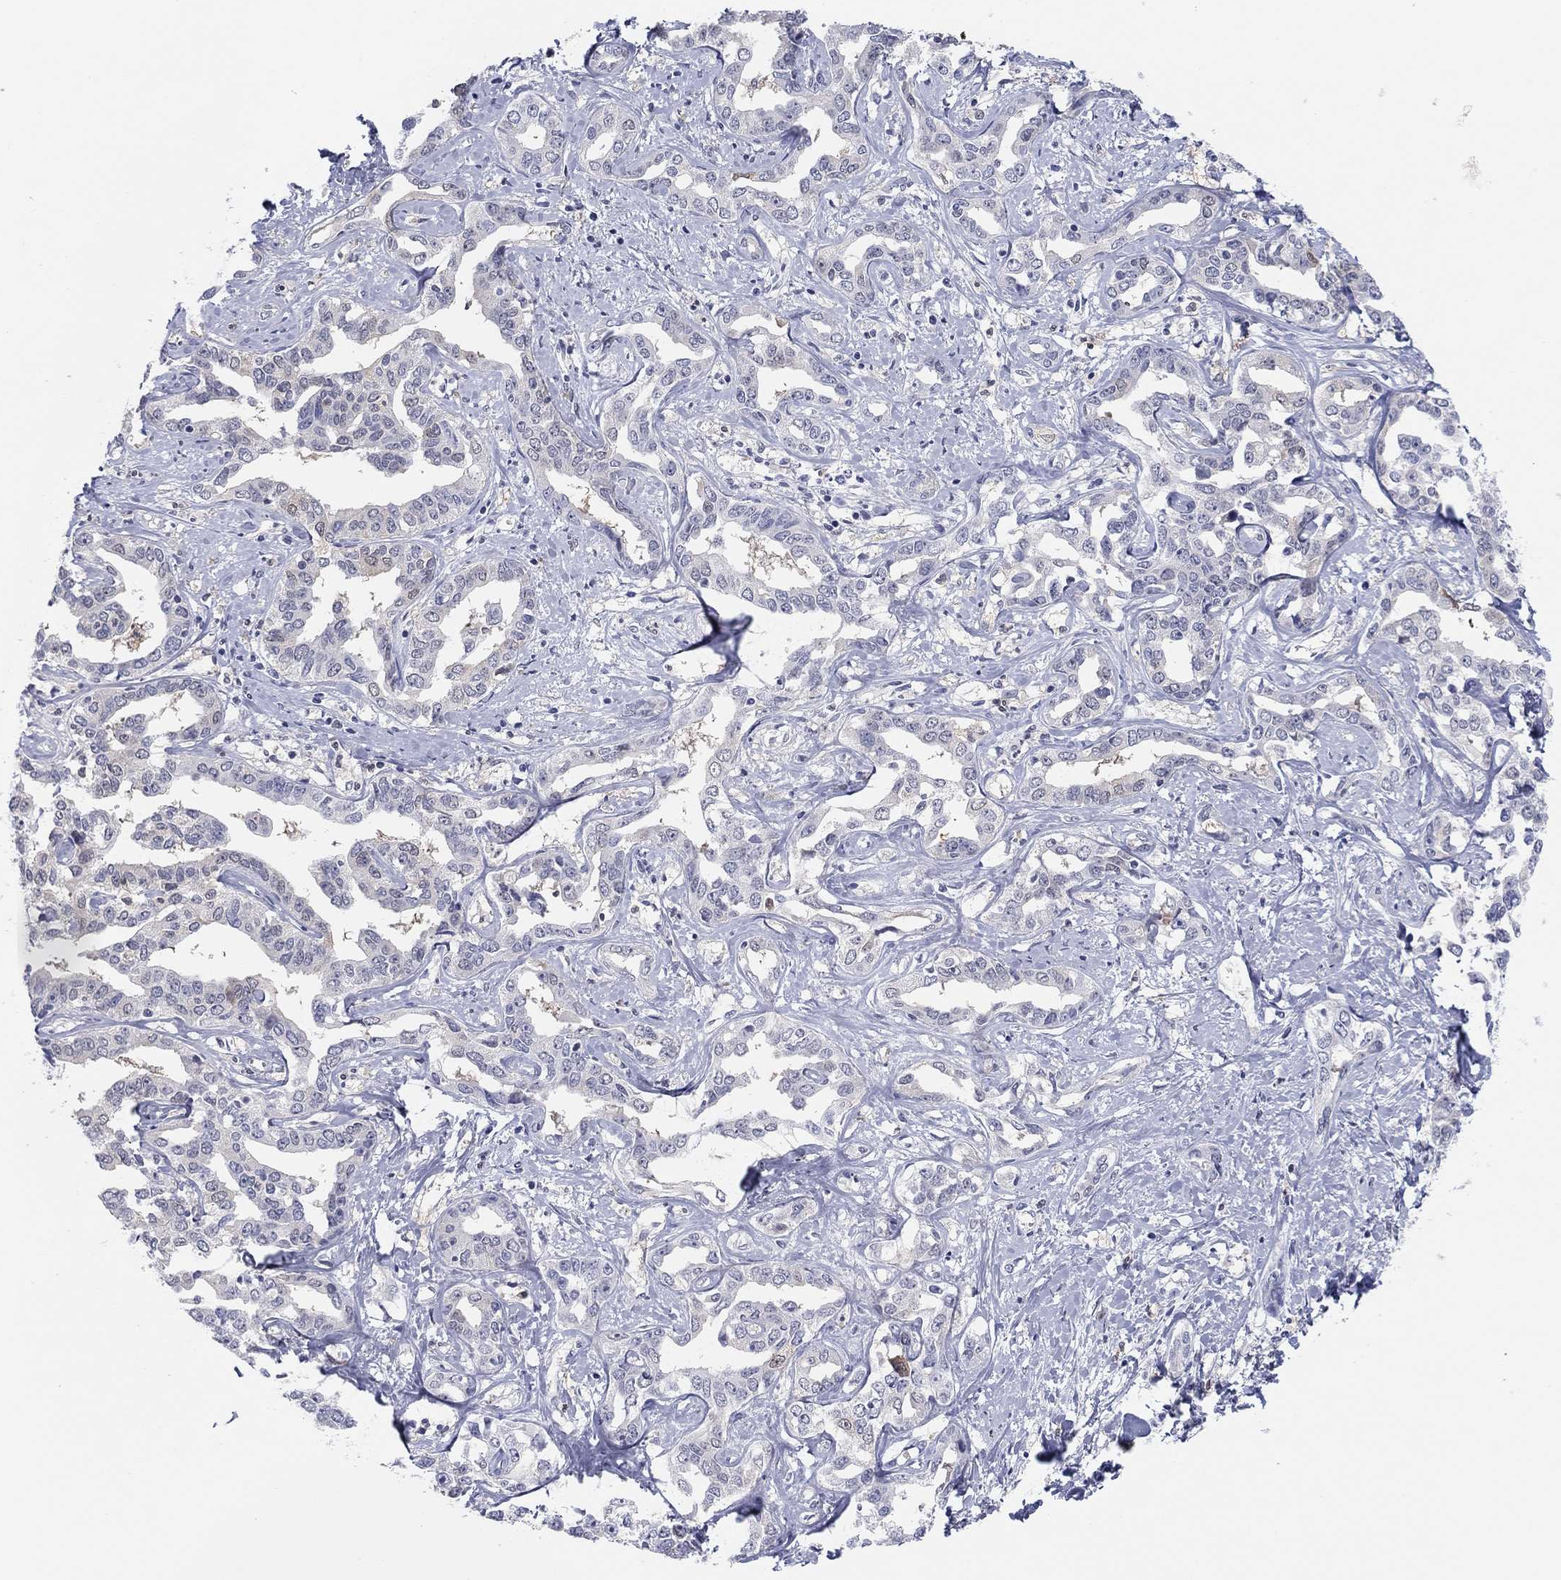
{"staining": {"intensity": "negative", "quantity": "none", "location": "none"}, "tissue": "liver cancer", "cell_type": "Tumor cells", "image_type": "cancer", "snomed": [{"axis": "morphology", "description": "Cholangiocarcinoma"}, {"axis": "topography", "description": "Liver"}], "caption": "Protein analysis of liver cancer (cholangiocarcinoma) shows no significant expression in tumor cells.", "gene": "PDXK", "patient": {"sex": "male", "age": 59}}